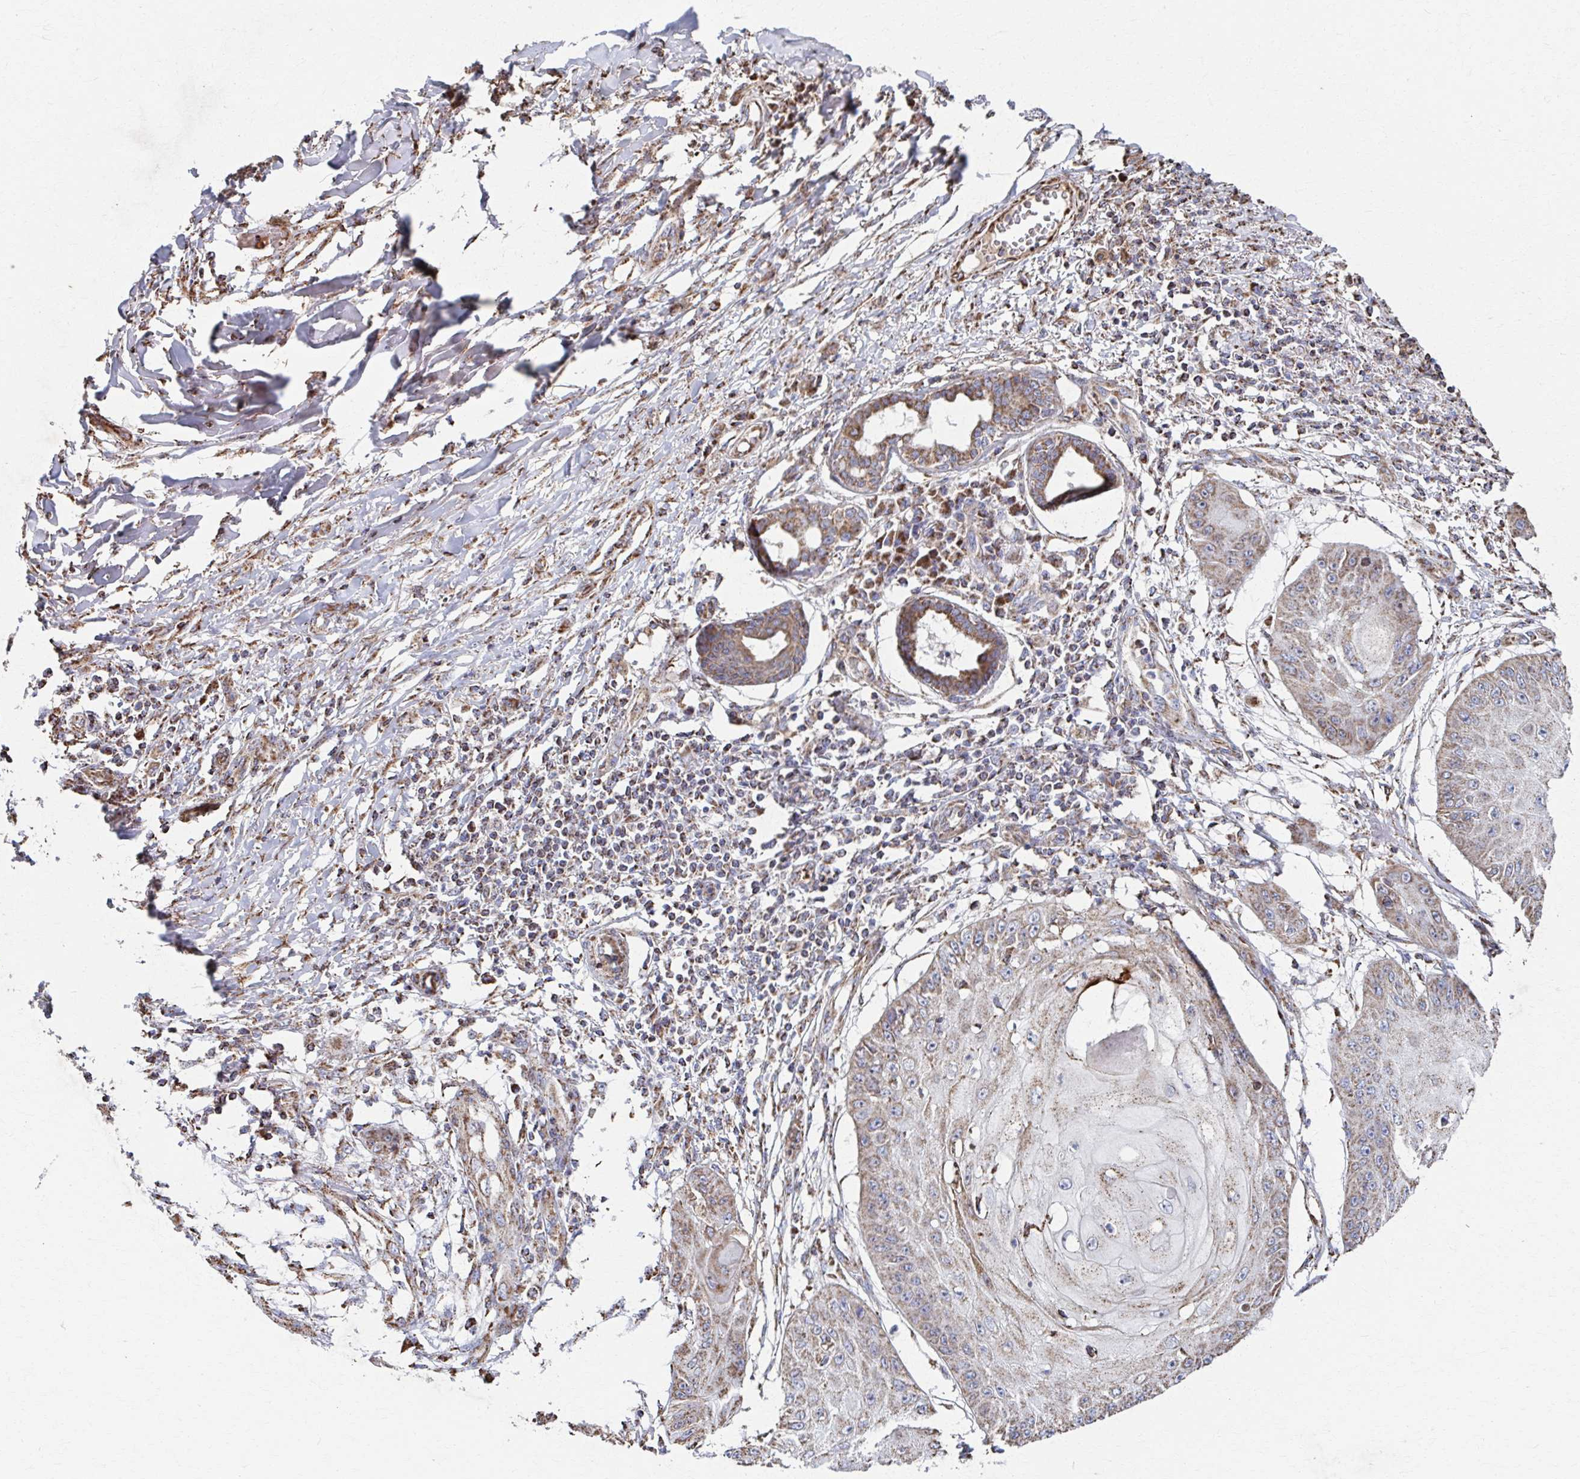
{"staining": {"intensity": "weak", "quantity": ">75%", "location": "cytoplasmic/membranous"}, "tissue": "skin cancer", "cell_type": "Tumor cells", "image_type": "cancer", "snomed": [{"axis": "morphology", "description": "Squamous cell carcinoma, NOS"}, {"axis": "topography", "description": "Skin"}], "caption": "Skin cancer stained with a protein marker reveals weak staining in tumor cells.", "gene": "SAT1", "patient": {"sex": "male", "age": 70}}